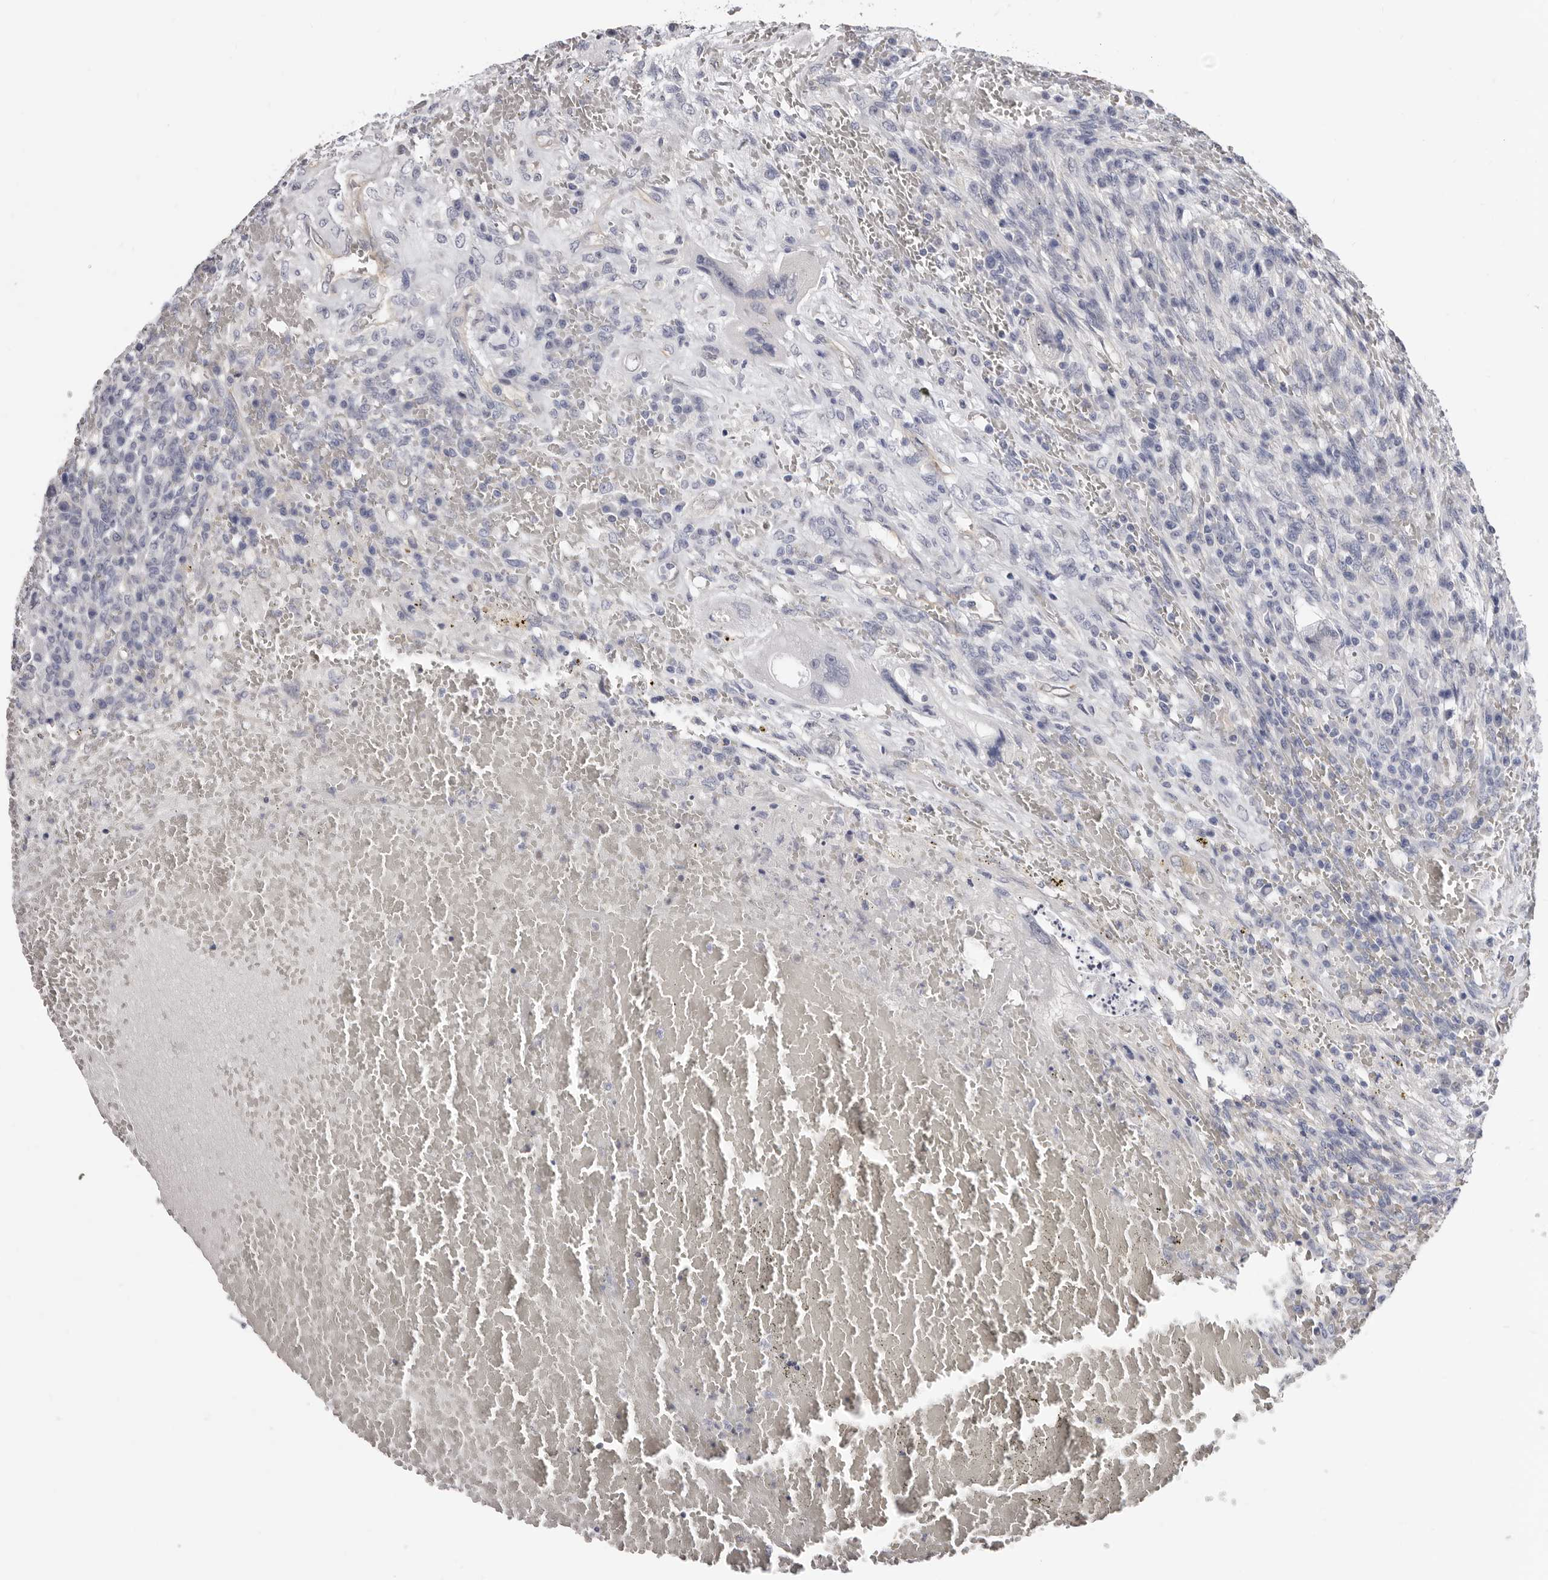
{"staining": {"intensity": "negative", "quantity": "none", "location": "none"}, "tissue": "testis cancer", "cell_type": "Tumor cells", "image_type": "cancer", "snomed": [{"axis": "morphology", "description": "Carcinoma, Embryonal, NOS"}, {"axis": "topography", "description": "Testis"}], "caption": "Immunohistochemistry (IHC) micrograph of neoplastic tissue: testis cancer stained with DAB demonstrates no significant protein positivity in tumor cells.", "gene": "KHDRBS2", "patient": {"sex": "male", "age": 26}}